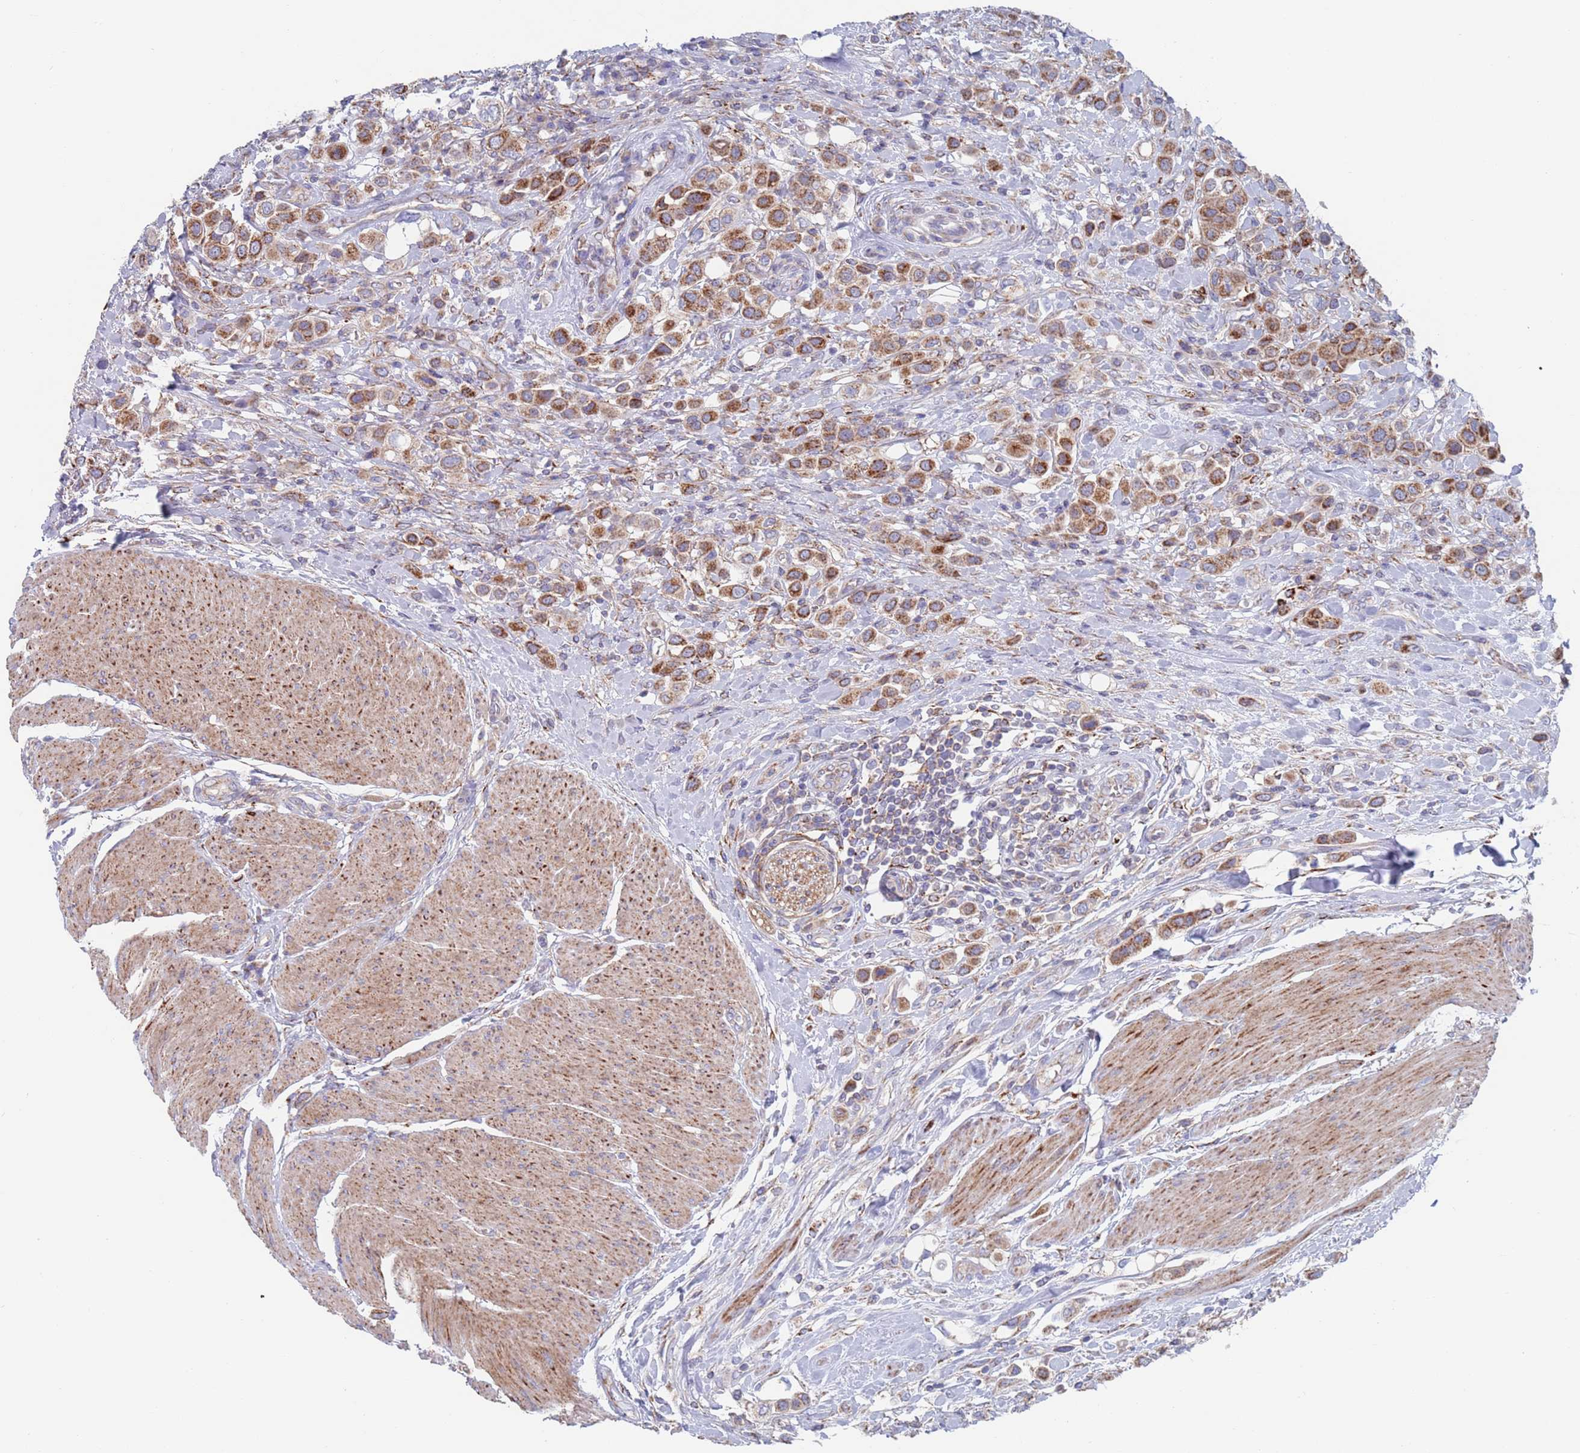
{"staining": {"intensity": "strong", "quantity": ">75%", "location": "cytoplasmic/membranous"}, "tissue": "urothelial cancer", "cell_type": "Tumor cells", "image_type": "cancer", "snomed": [{"axis": "morphology", "description": "Urothelial carcinoma, High grade"}, {"axis": "topography", "description": "Urinary bladder"}], "caption": "Immunohistochemistry of human high-grade urothelial carcinoma demonstrates high levels of strong cytoplasmic/membranous positivity in approximately >75% of tumor cells.", "gene": "CHCHD6", "patient": {"sex": "male", "age": 50}}